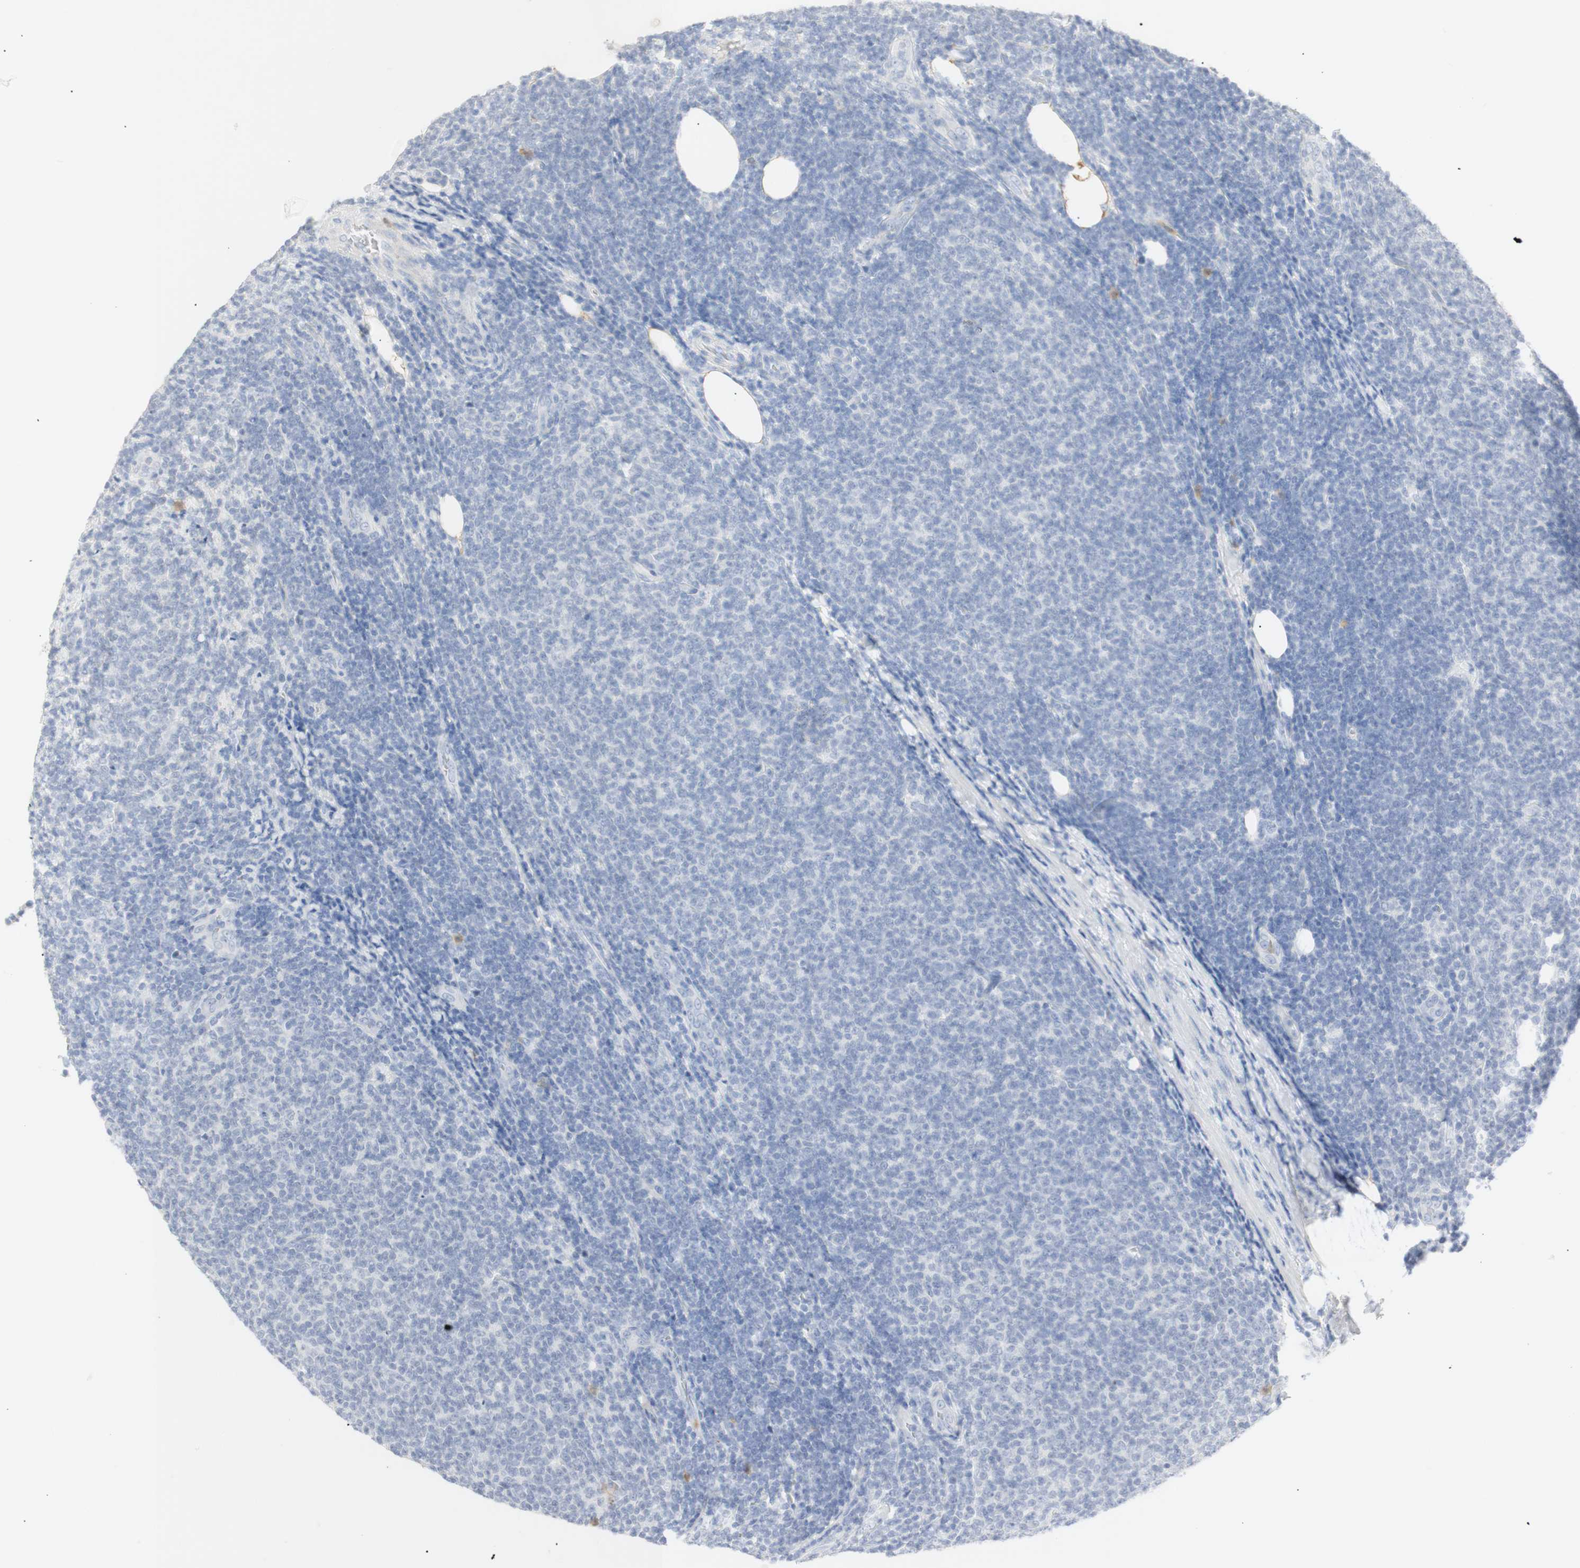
{"staining": {"intensity": "negative", "quantity": "none", "location": "none"}, "tissue": "lymphoma", "cell_type": "Tumor cells", "image_type": "cancer", "snomed": [{"axis": "morphology", "description": "Malignant lymphoma, non-Hodgkin's type, Low grade"}, {"axis": "topography", "description": "Lymph node"}], "caption": "Lymphoma stained for a protein using IHC reveals no expression tumor cells.", "gene": "B4GALNT3", "patient": {"sex": "male", "age": 66}}